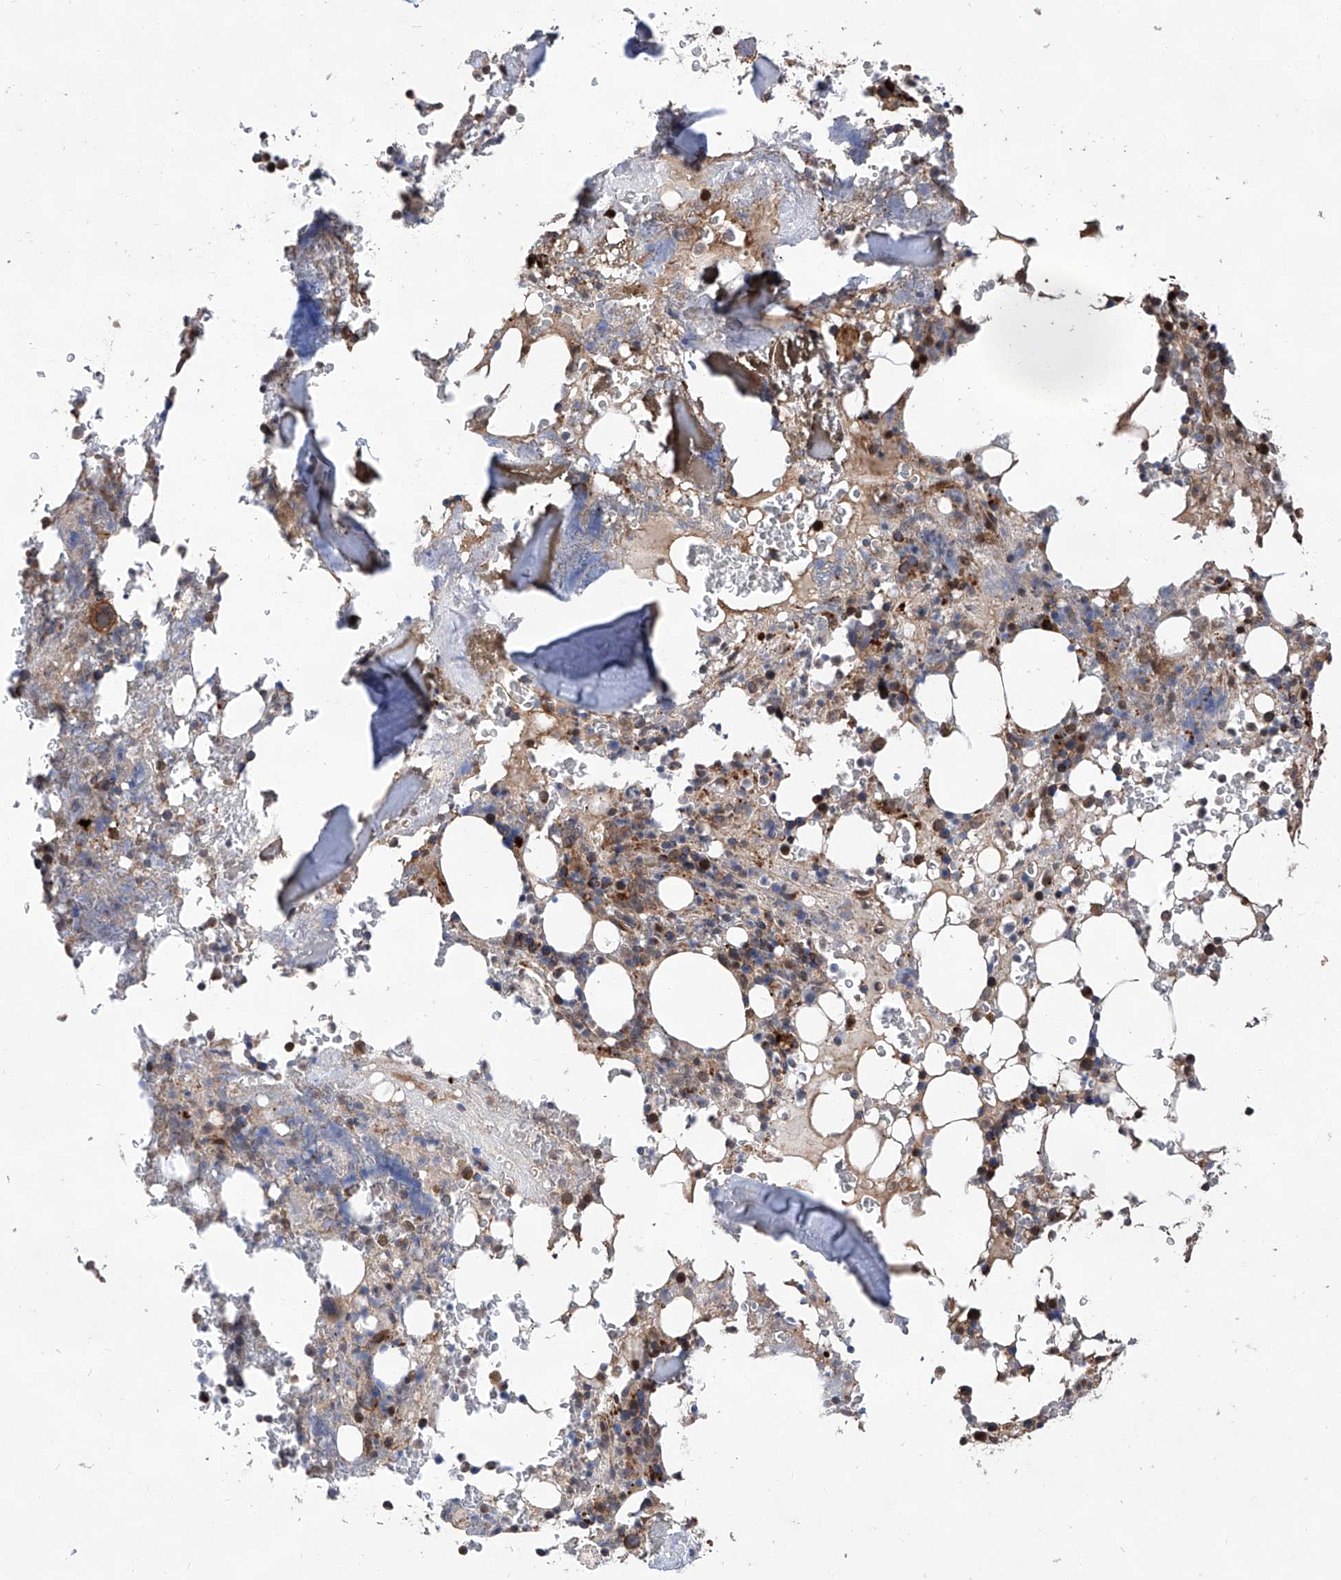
{"staining": {"intensity": "moderate", "quantity": "25%-75%", "location": "cytoplasmic/membranous,nuclear"}, "tissue": "bone marrow", "cell_type": "Hematopoietic cells", "image_type": "normal", "snomed": [{"axis": "morphology", "description": "Normal tissue, NOS"}, {"axis": "topography", "description": "Bone marrow"}], "caption": "Protein staining reveals moderate cytoplasmic/membranous,nuclear expression in approximately 25%-75% of hematopoietic cells in benign bone marrow. (DAB (3,3'-diaminobenzidine) = brown stain, brightfield microscopy at high magnification).", "gene": "FARP2", "patient": {"sex": "male", "age": 58}}